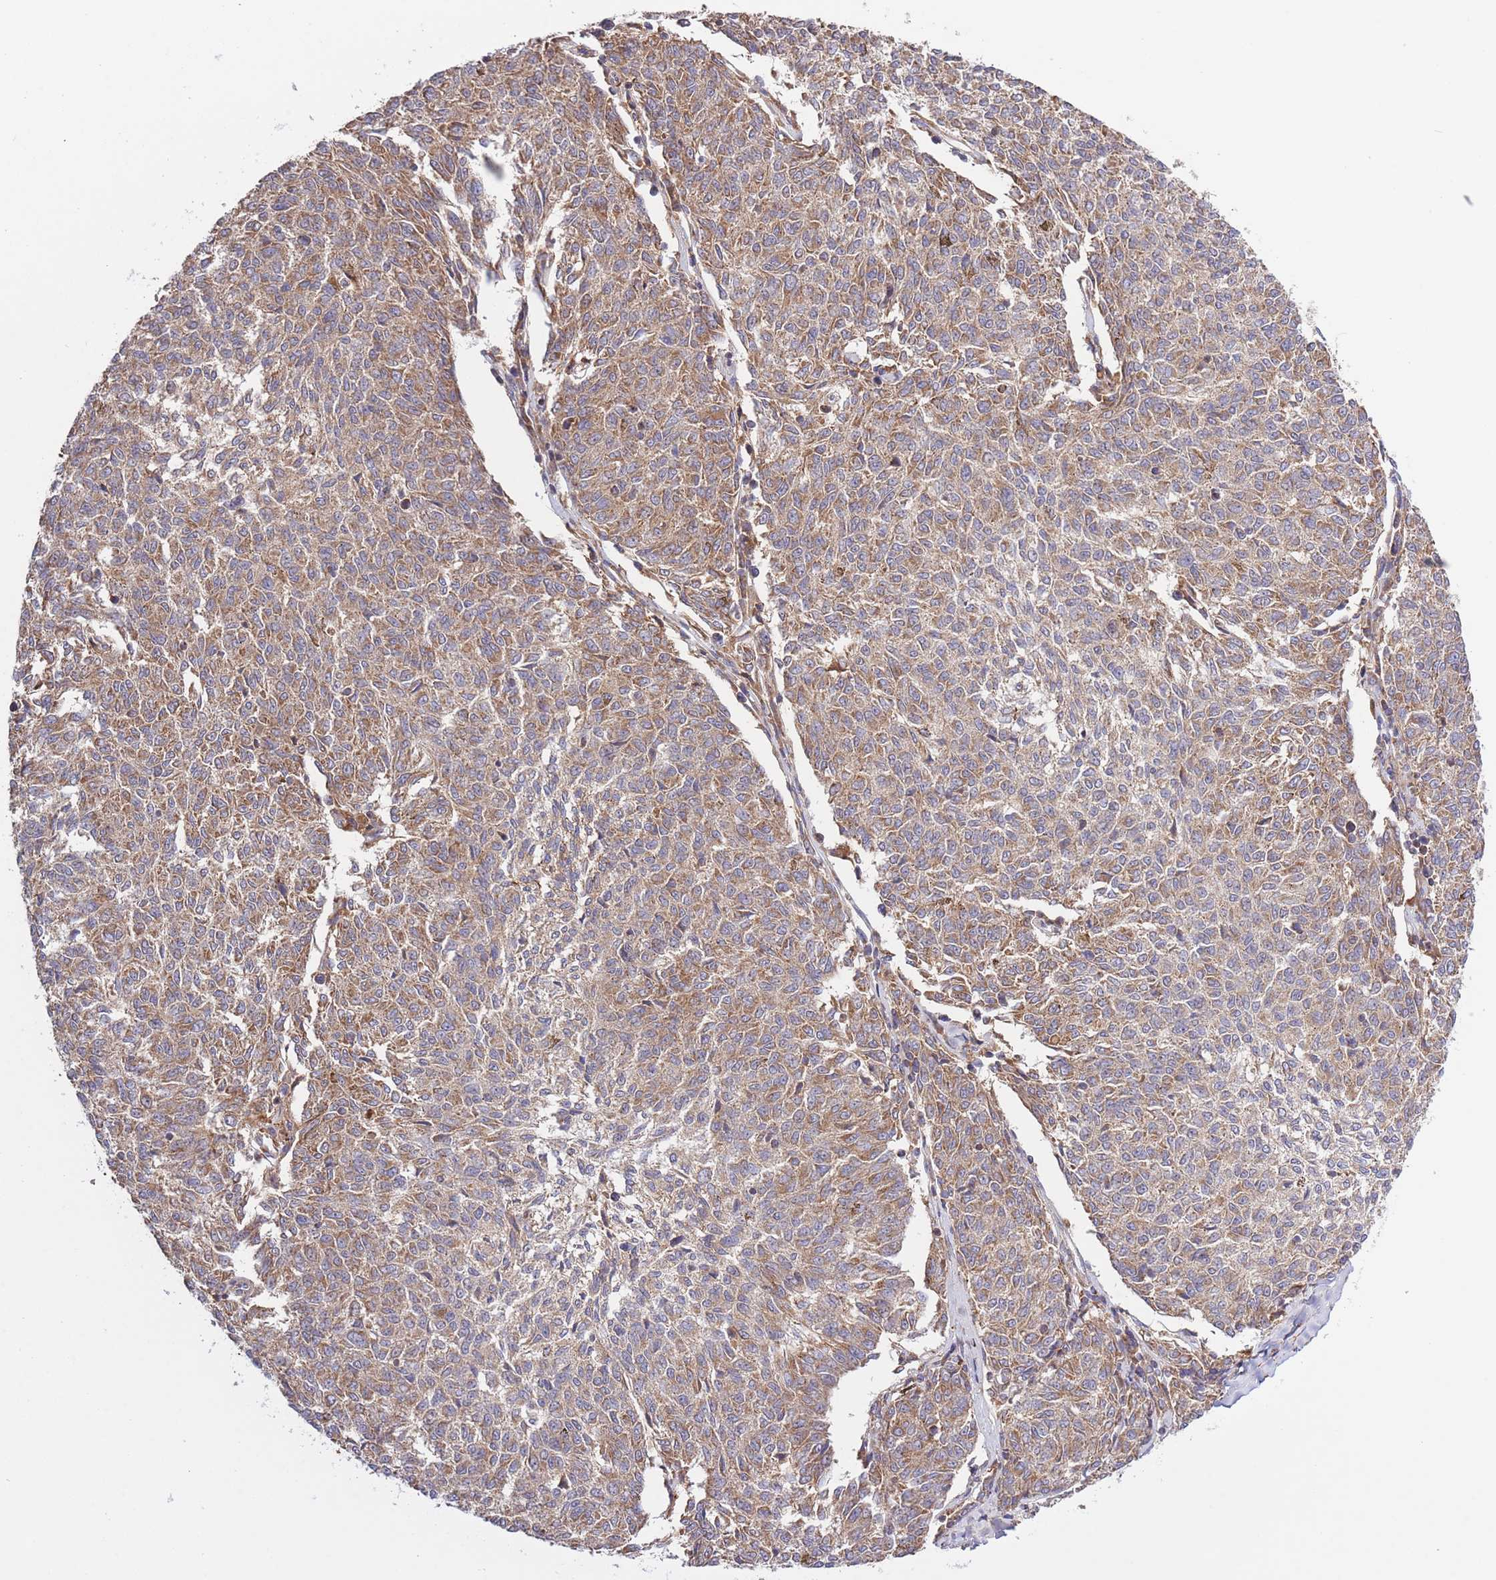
{"staining": {"intensity": "moderate", "quantity": ">75%", "location": "cytoplasmic/membranous"}, "tissue": "melanoma", "cell_type": "Tumor cells", "image_type": "cancer", "snomed": [{"axis": "morphology", "description": "Malignant melanoma, NOS"}, {"axis": "topography", "description": "Skin"}], "caption": "The micrograph exhibits a brown stain indicating the presence of a protein in the cytoplasmic/membranous of tumor cells in melanoma.", "gene": "ATP13A2", "patient": {"sex": "female", "age": 72}}